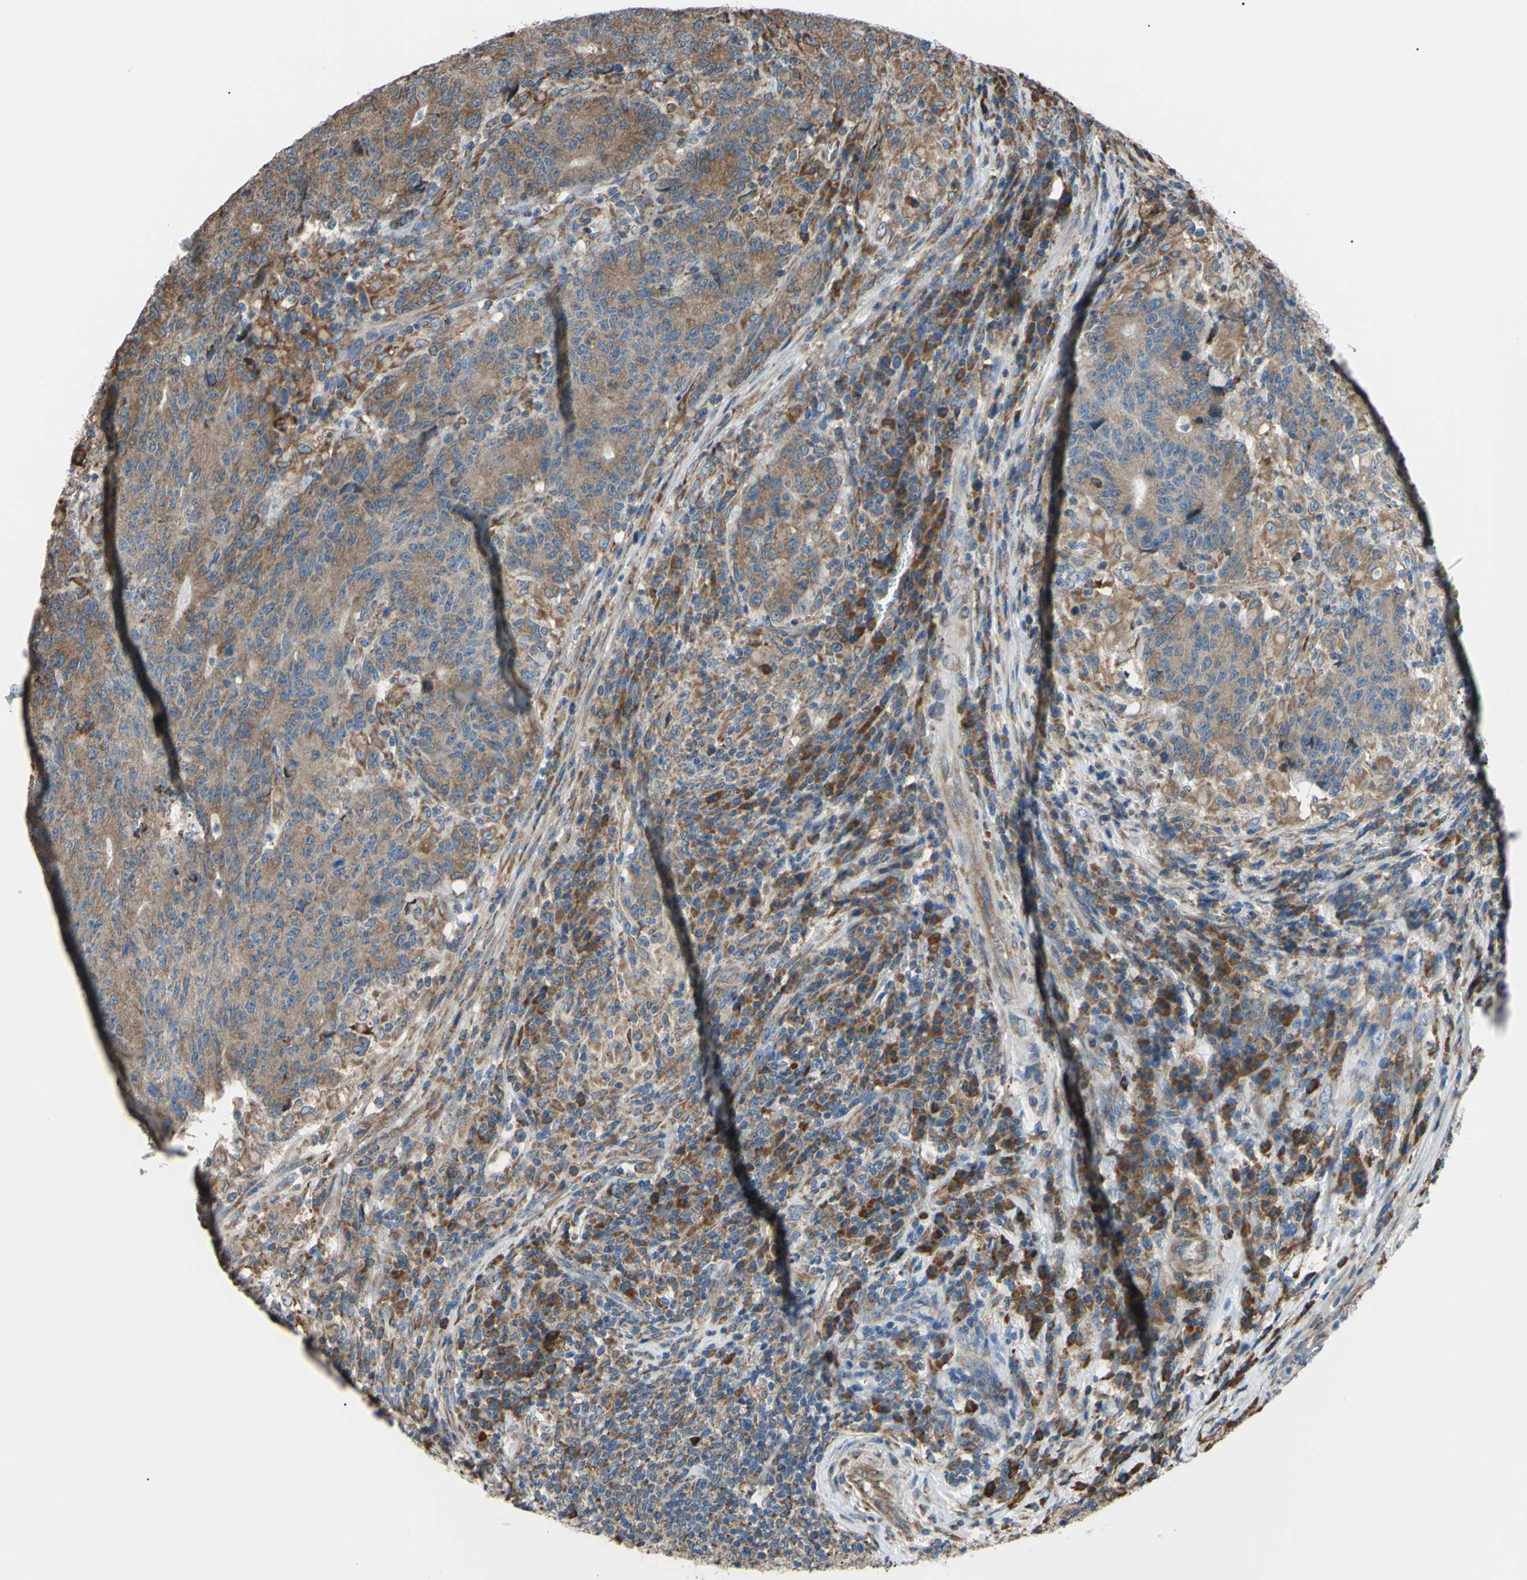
{"staining": {"intensity": "moderate", "quantity": ">75%", "location": "cytoplasmic/membranous"}, "tissue": "colorectal cancer", "cell_type": "Tumor cells", "image_type": "cancer", "snomed": [{"axis": "morphology", "description": "Normal tissue, NOS"}, {"axis": "morphology", "description": "Adenocarcinoma, NOS"}, {"axis": "topography", "description": "Colon"}], "caption": "About >75% of tumor cells in colorectal cancer demonstrate moderate cytoplasmic/membranous protein staining as visualized by brown immunohistochemical staining.", "gene": "BMF", "patient": {"sex": "female", "age": 75}}